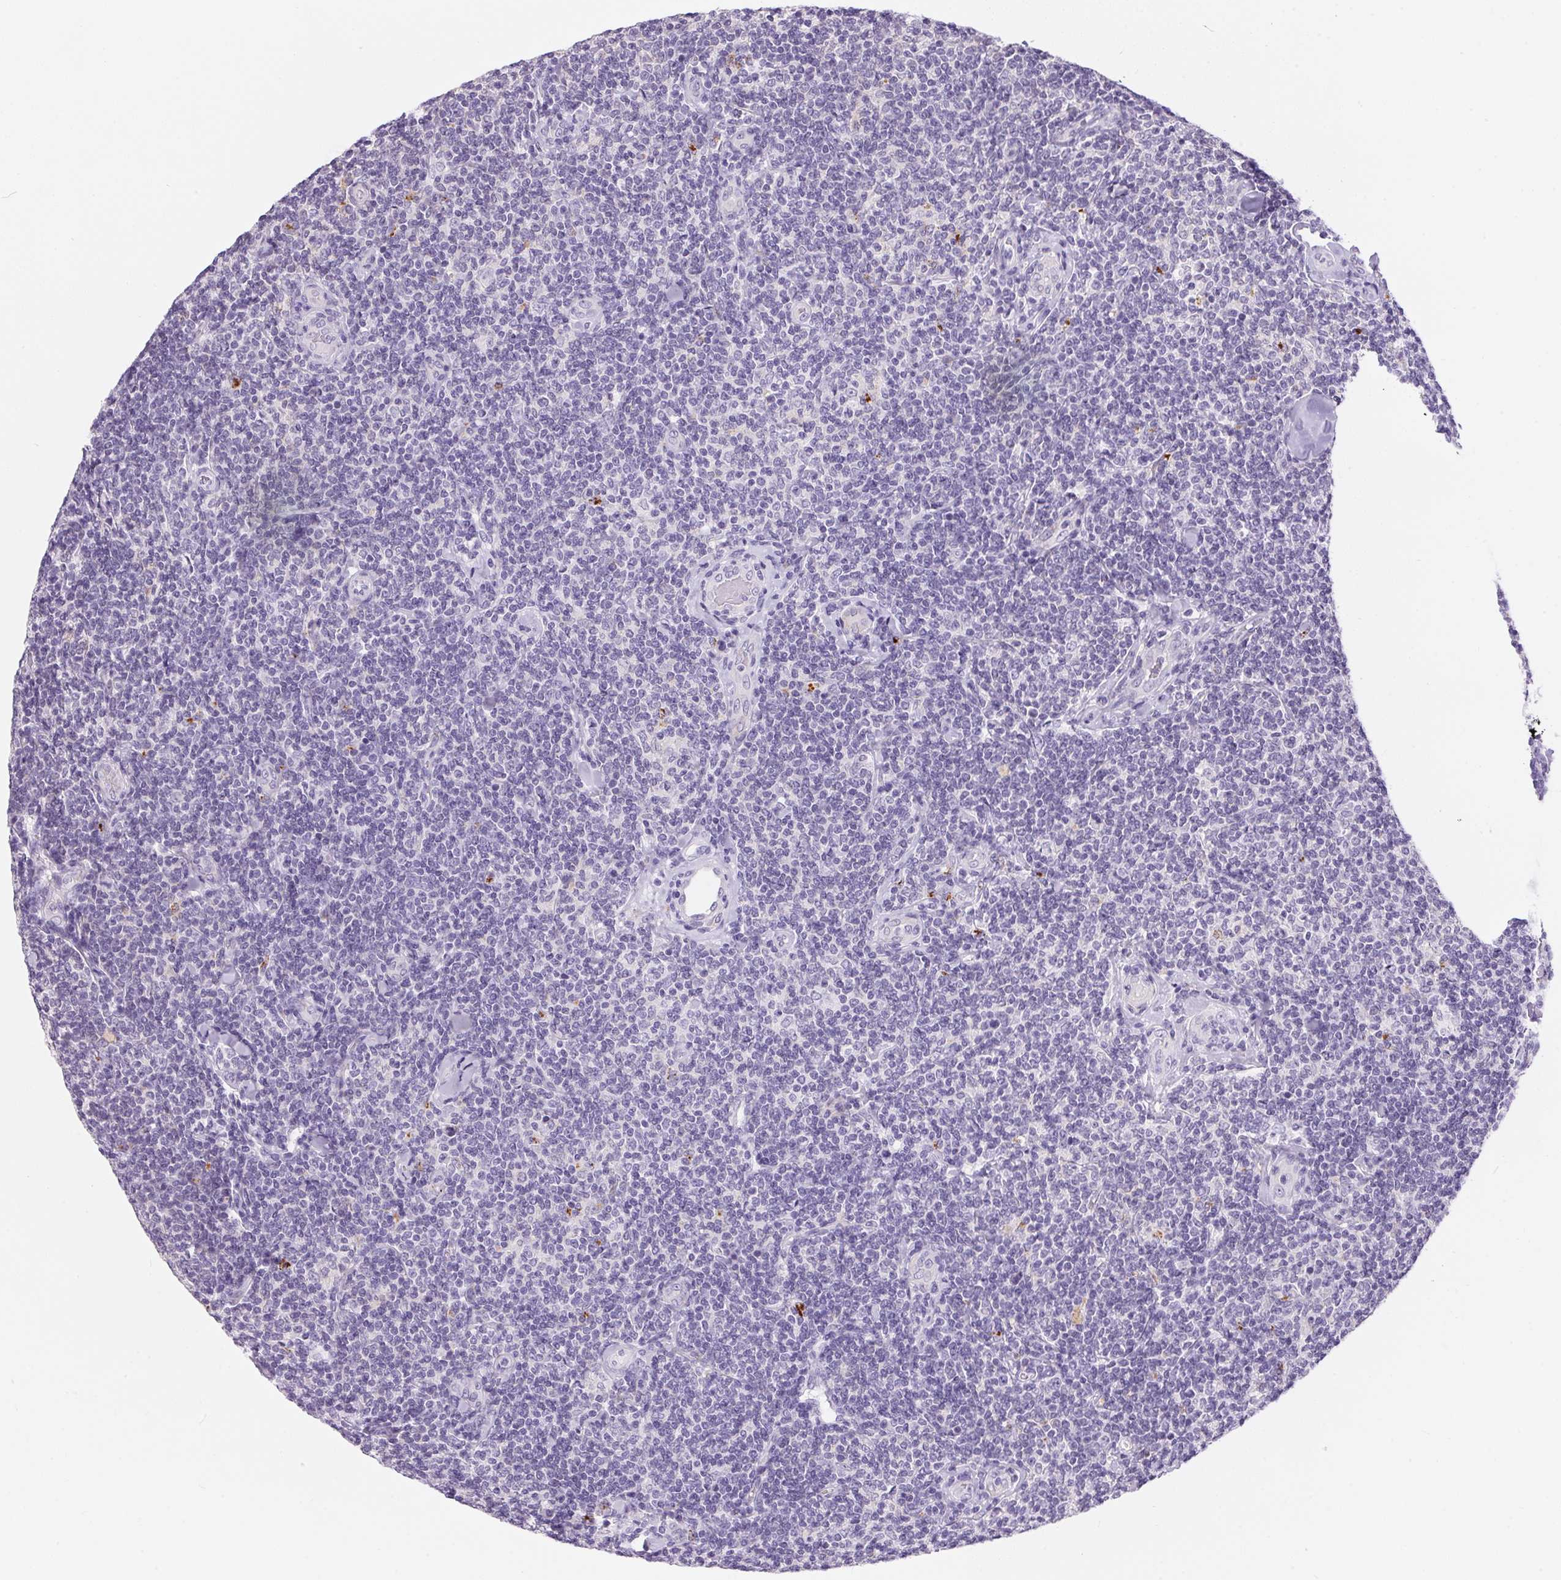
{"staining": {"intensity": "negative", "quantity": "none", "location": "none"}, "tissue": "lymphoma", "cell_type": "Tumor cells", "image_type": "cancer", "snomed": [{"axis": "morphology", "description": "Malignant lymphoma, non-Hodgkin's type, Low grade"}, {"axis": "topography", "description": "Lymph node"}], "caption": "Immunohistochemistry (IHC) histopathology image of human low-grade malignant lymphoma, non-Hodgkin's type stained for a protein (brown), which exhibits no positivity in tumor cells.", "gene": "PNLIPRP3", "patient": {"sex": "female", "age": 56}}